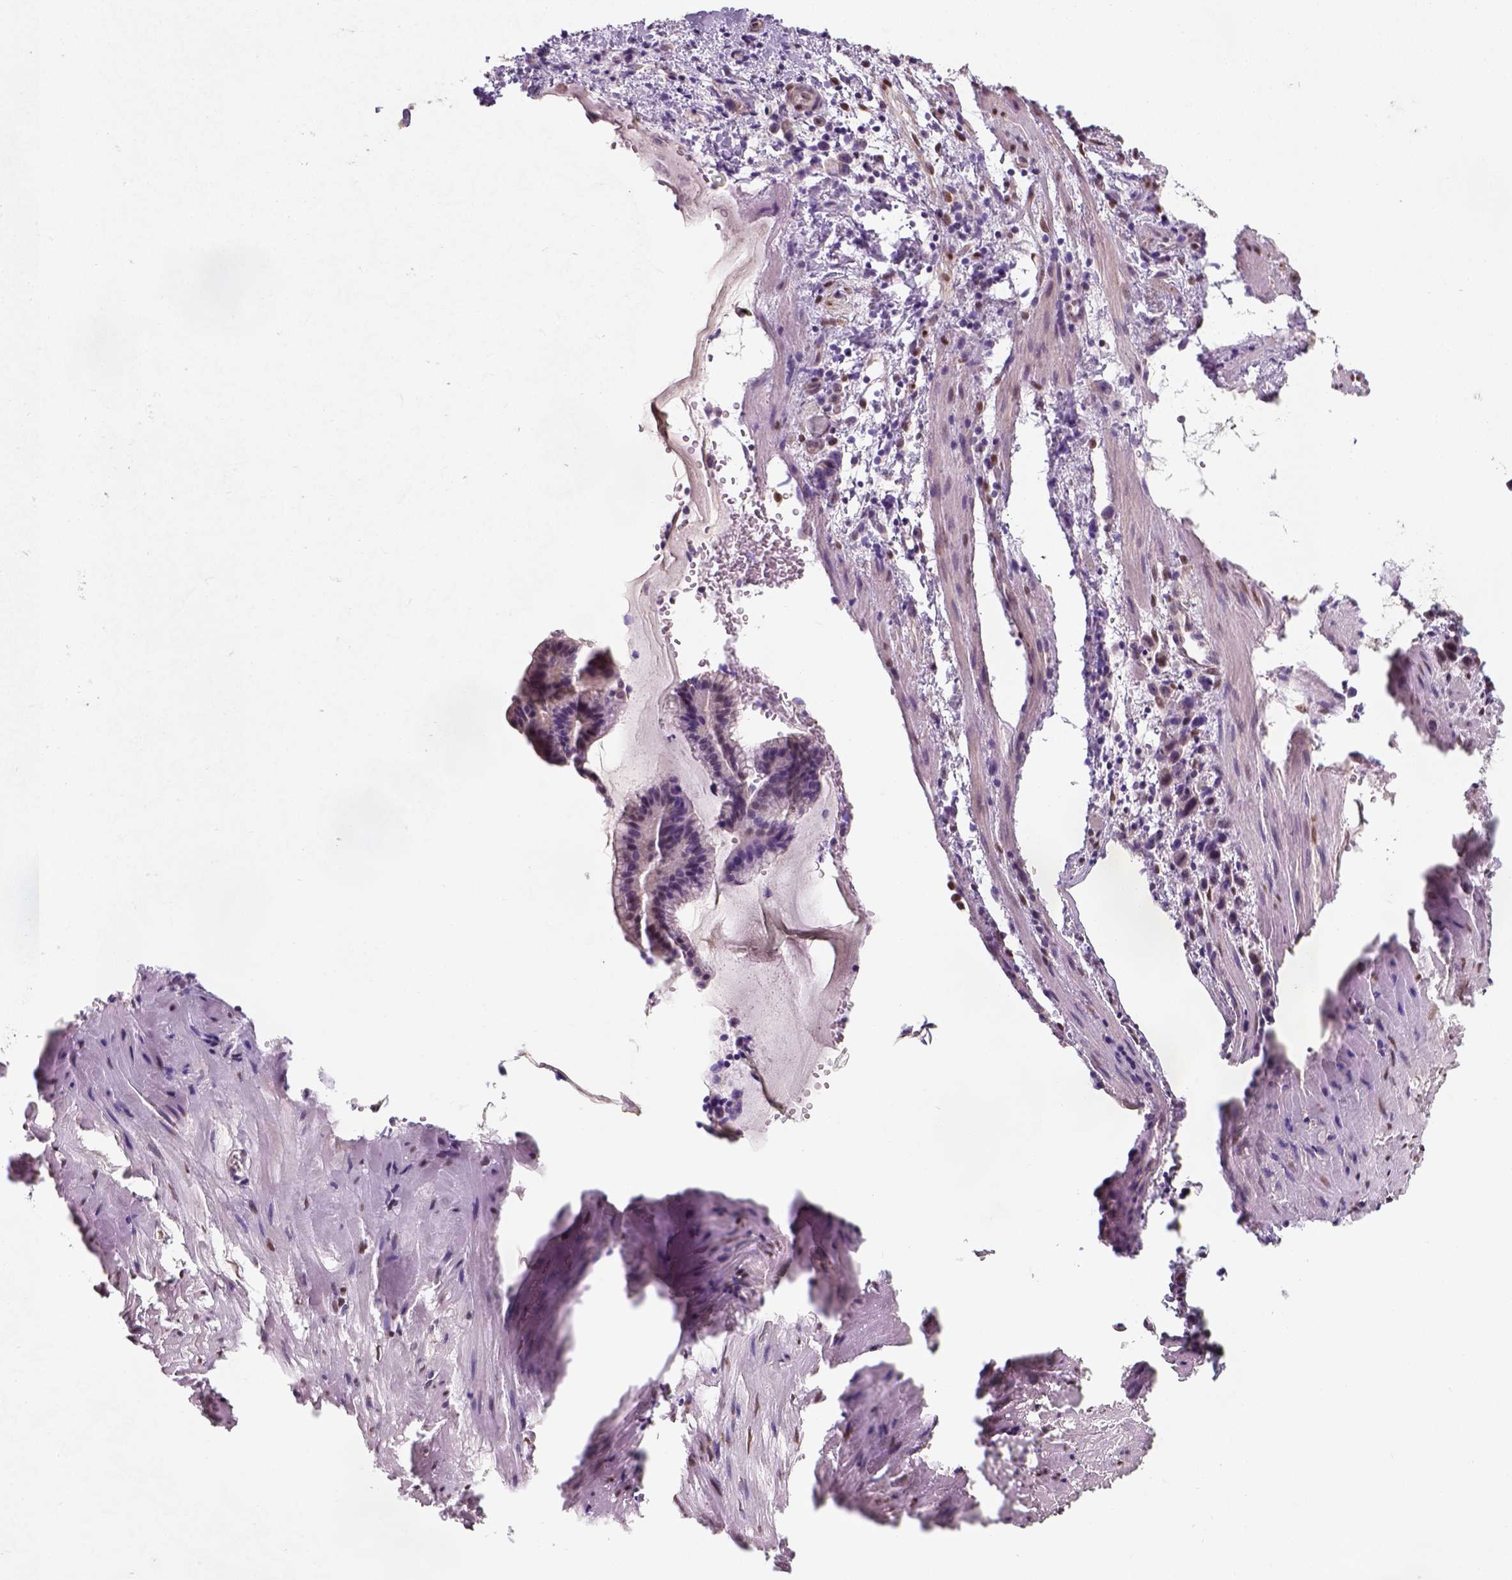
{"staining": {"intensity": "negative", "quantity": "none", "location": "none"}, "tissue": "stomach cancer", "cell_type": "Tumor cells", "image_type": "cancer", "snomed": [{"axis": "morphology", "description": "Adenocarcinoma, NOS"}, {"axis": "topography", "description": "Stomach"}], "caption": "Adenocarcinoma (stomach) stained for a protein using IHC demonstrates no positivity tumor cells.", "gene": "C1orf112", "patient": {"sex": "male", "age": 47}}